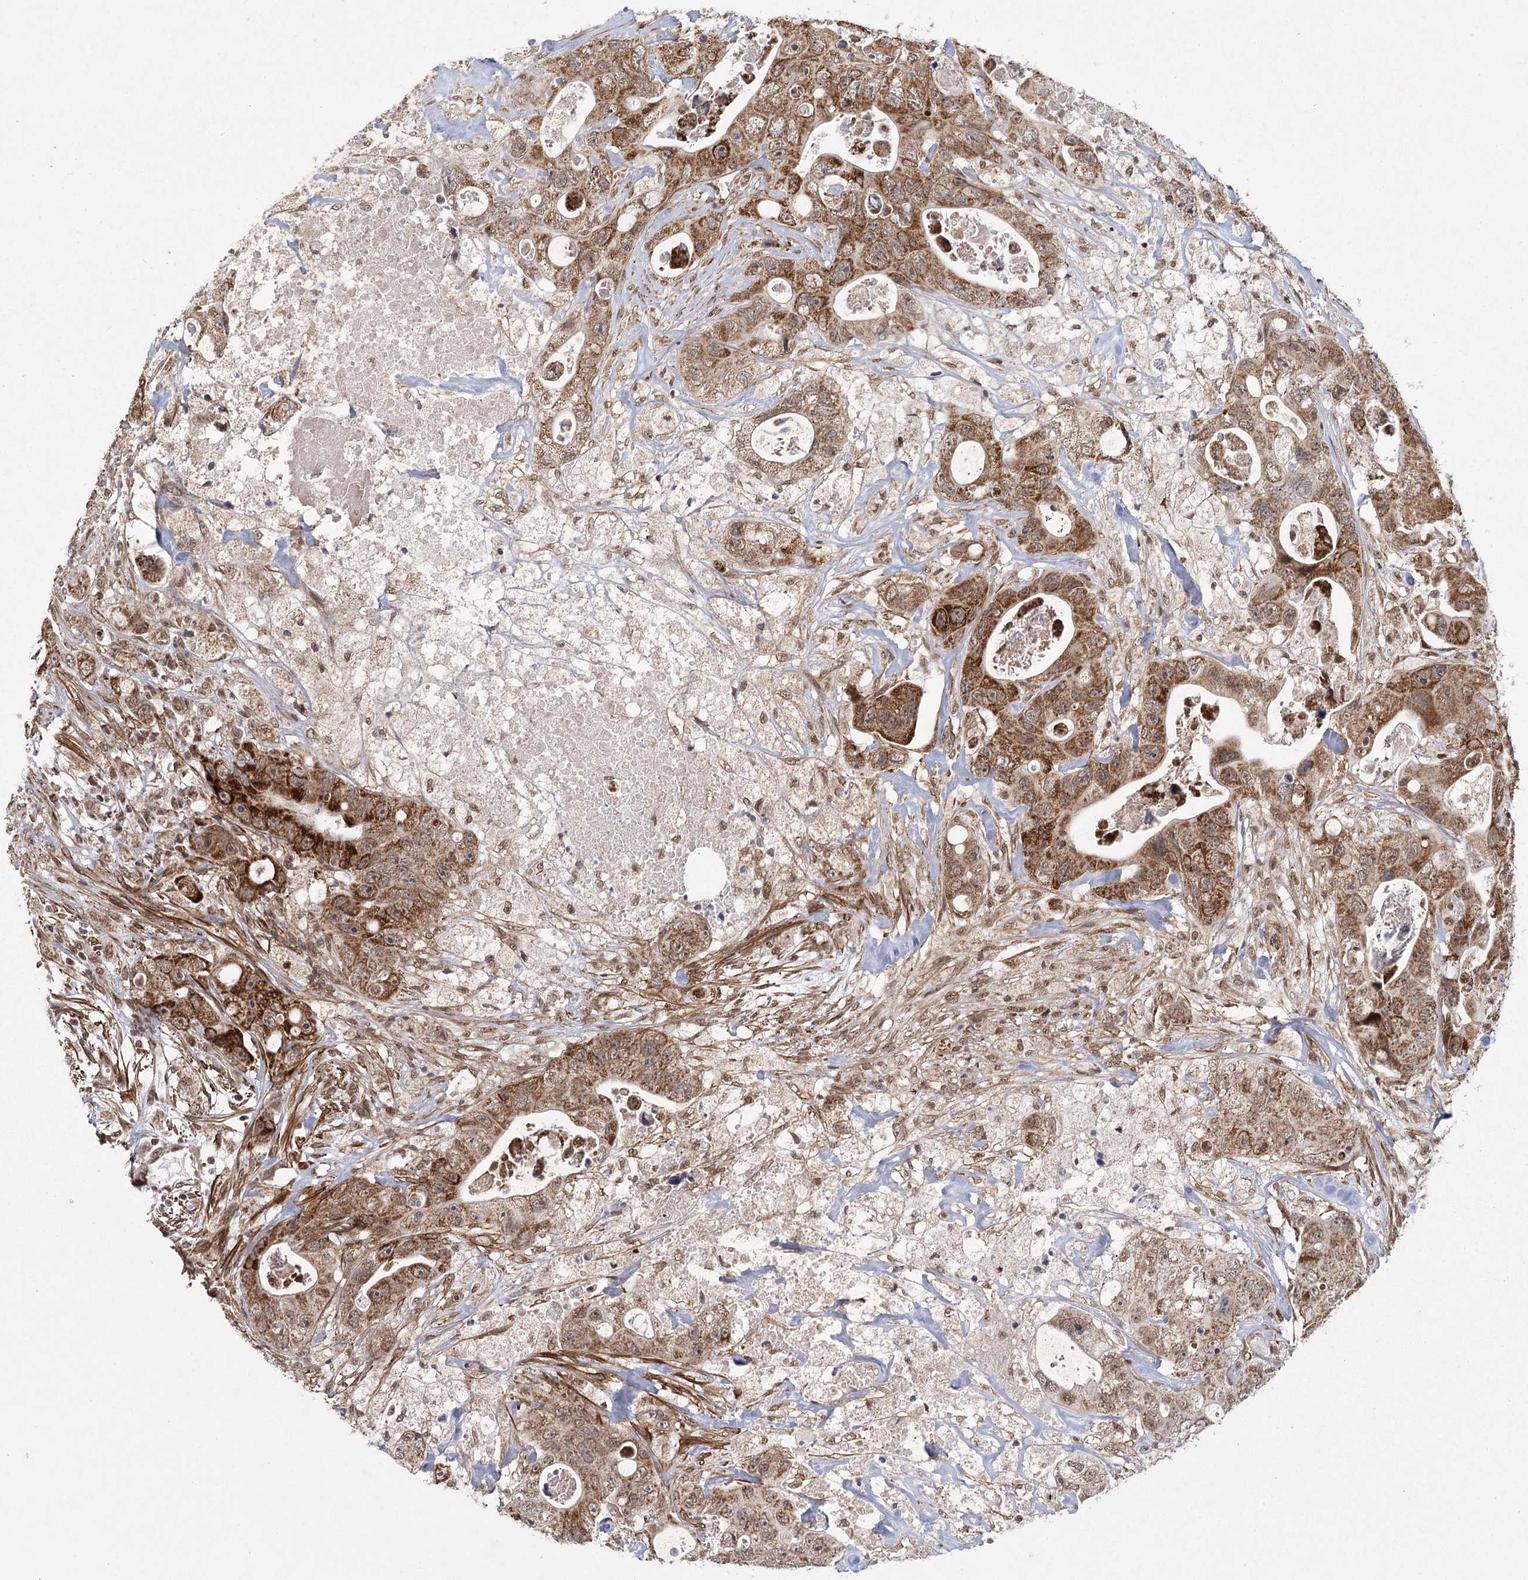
{"staining": {"intensity": "moderate", "quantity": ">75%", "location": "cytoplasmic/membranous"}, "tissue": "colorectal cancer", "cell_type": "Tumor cells", "image_type": "cancer", "snomed": [{"axis": "morphology", "description": "Adenocarcinoma, NOS"}, {"axis": "topography", "description": "Colon"}], "caption": "High-magnification brightfield microscopy of colorectal cancer stained with DAB (3,3'-diaminobenzidine) (brown) and counterstained with hematoxylin (blue). tumor cells exhibit moderate cytoplasmic/membranous positivity is present in about>75% of cells. The staining is performed using DAB brown chromogen to label protein expression. The nuclei are counter-stained blue using hematoxylin.", "gene": "ZCCHC24", "patient": {"sex": "female", "age": 46}}